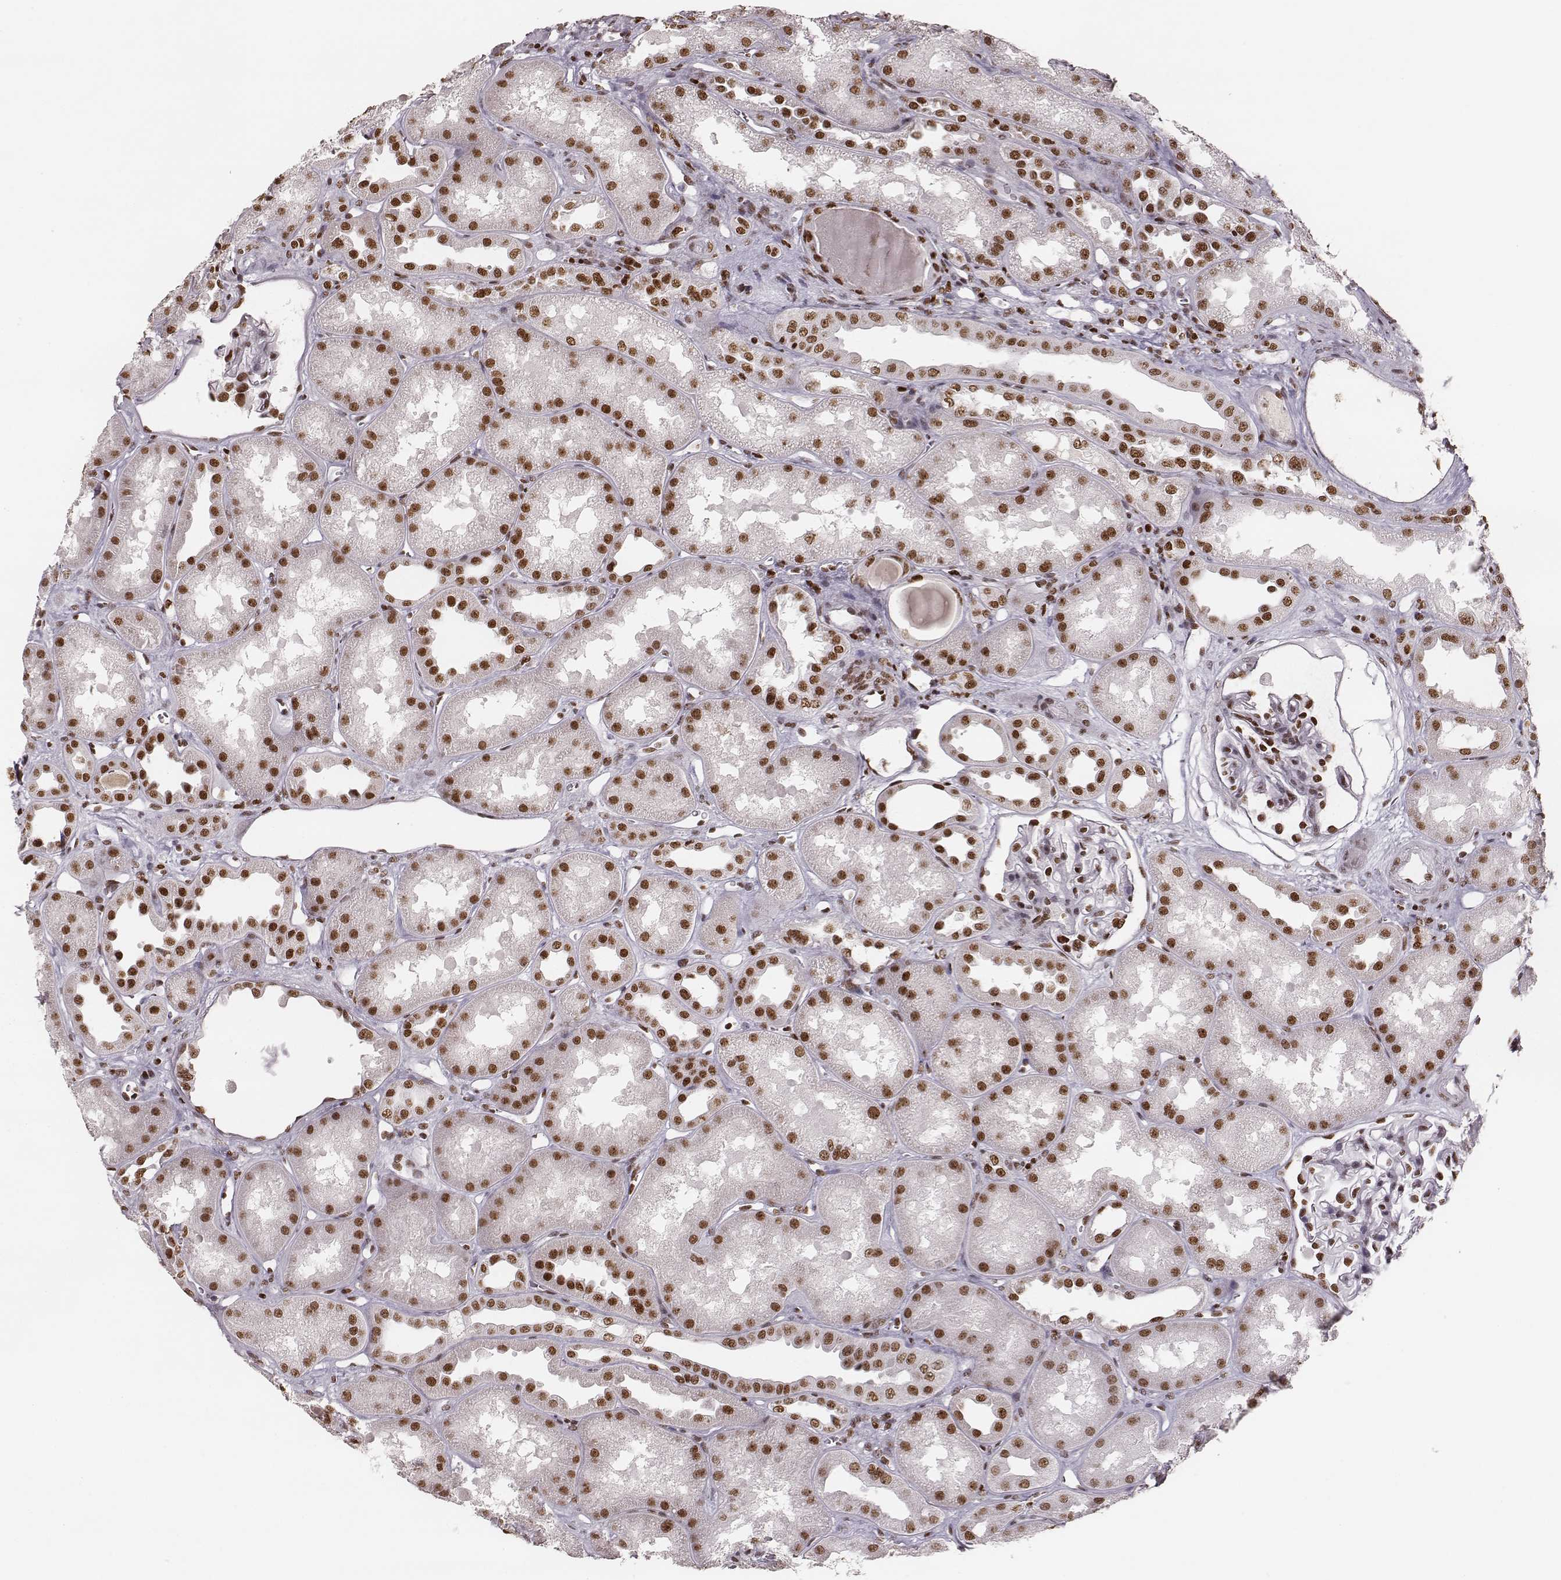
{"staining": {"intensity": "strong", "quantity": ">75%", "location": "nuclear"}, "tissue": "kidney", "cell_type": "Cells in glomeruli", "image_type": "normal", "snomed": [{"axis": "morphology", "description": "Normal tissue, NOS"}, {"axis": "topography", "description": "Kidney"}], "caption": "Cells in glomeruli show high levels of strong nuclear positivity in about >75% of cells in unremarkable kidney.", "gene": "PARP1", "patient": {"sex": "male", "age": 61}}